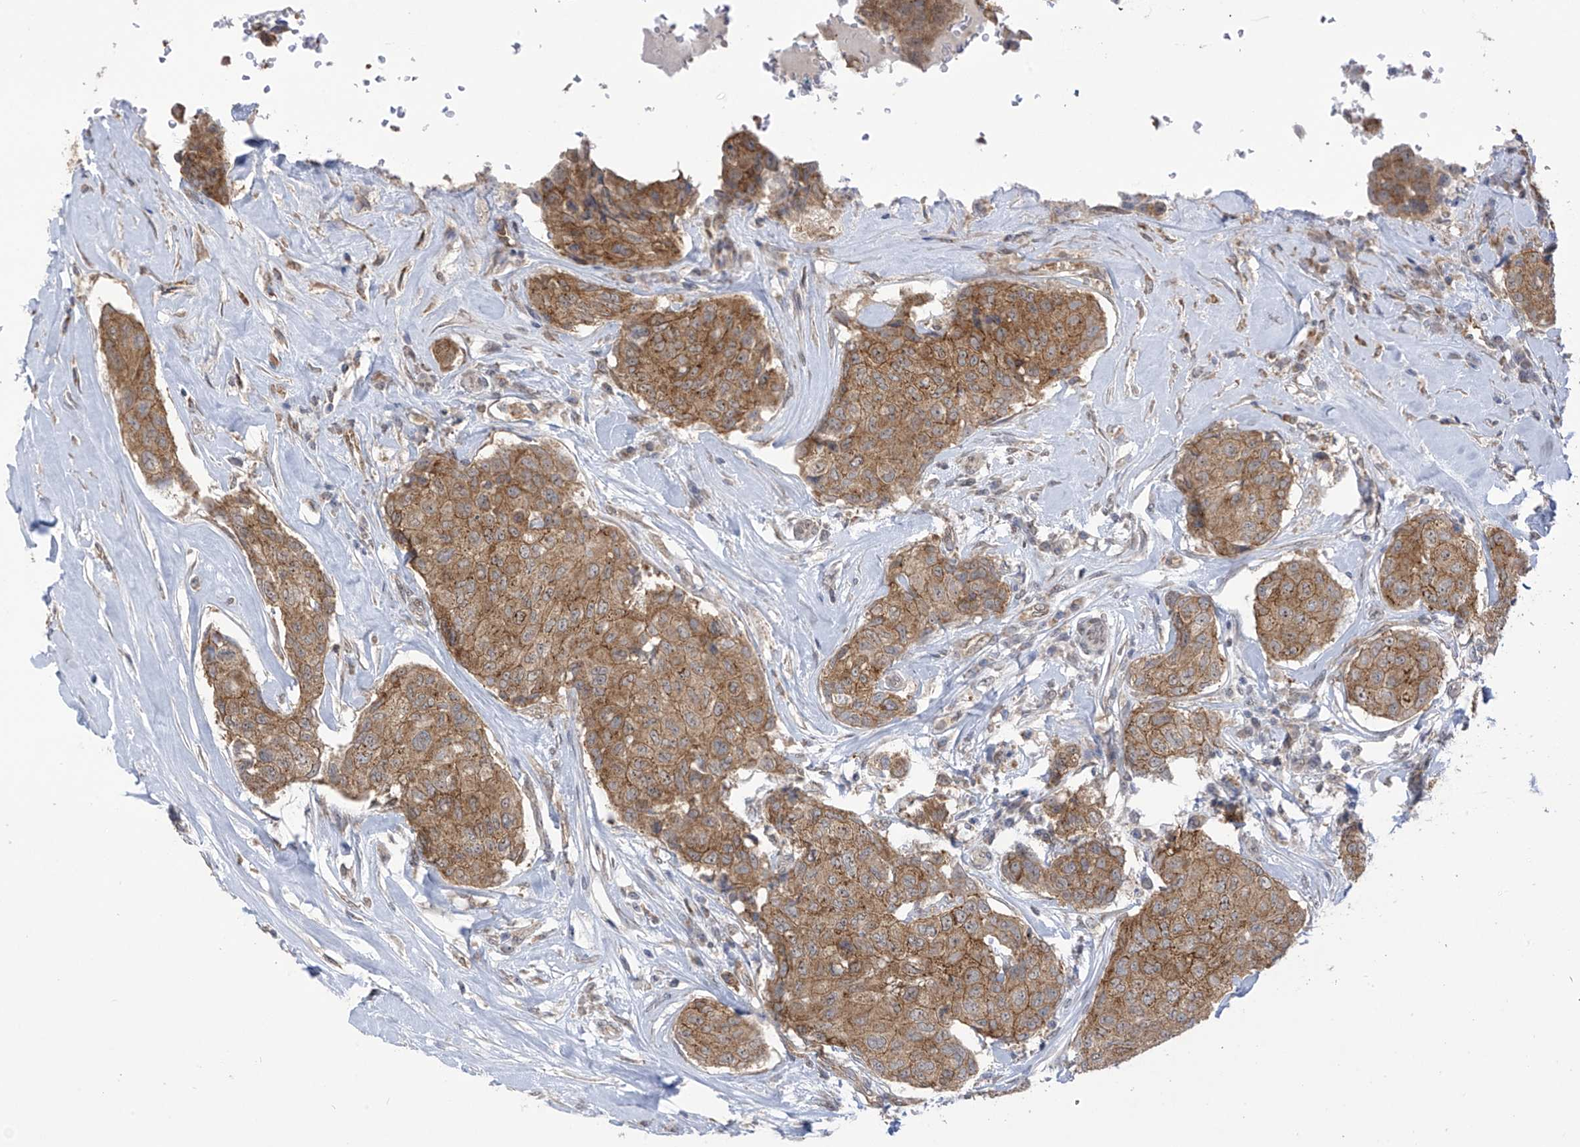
{"staining": {"intensity": "moderate", "quantity": ">75%", "location": "cytoplasmic/membranous"}, "tissue": "breast cancer", "cell_type": "Tumor cells", "image_type": "cancer", "snomed": [{"axis": "morphology", "description": "Duct carcinoma"}, {"axis": "topography", "description": "Breast"}], "caption": "High-magnification brightfield microscopy of infiltrating ductal carcinoma (breast) stained with DAB (3,3'-diaminobenzidine) (brown) and counterstained with hematoxylin (blue). tumor cells exhibit moderate cytoplasmic/membranous positivity is seen in about>75% of cells.", "gene": "KIAA1522", "patient": {"sex": "female", "age": 80}}